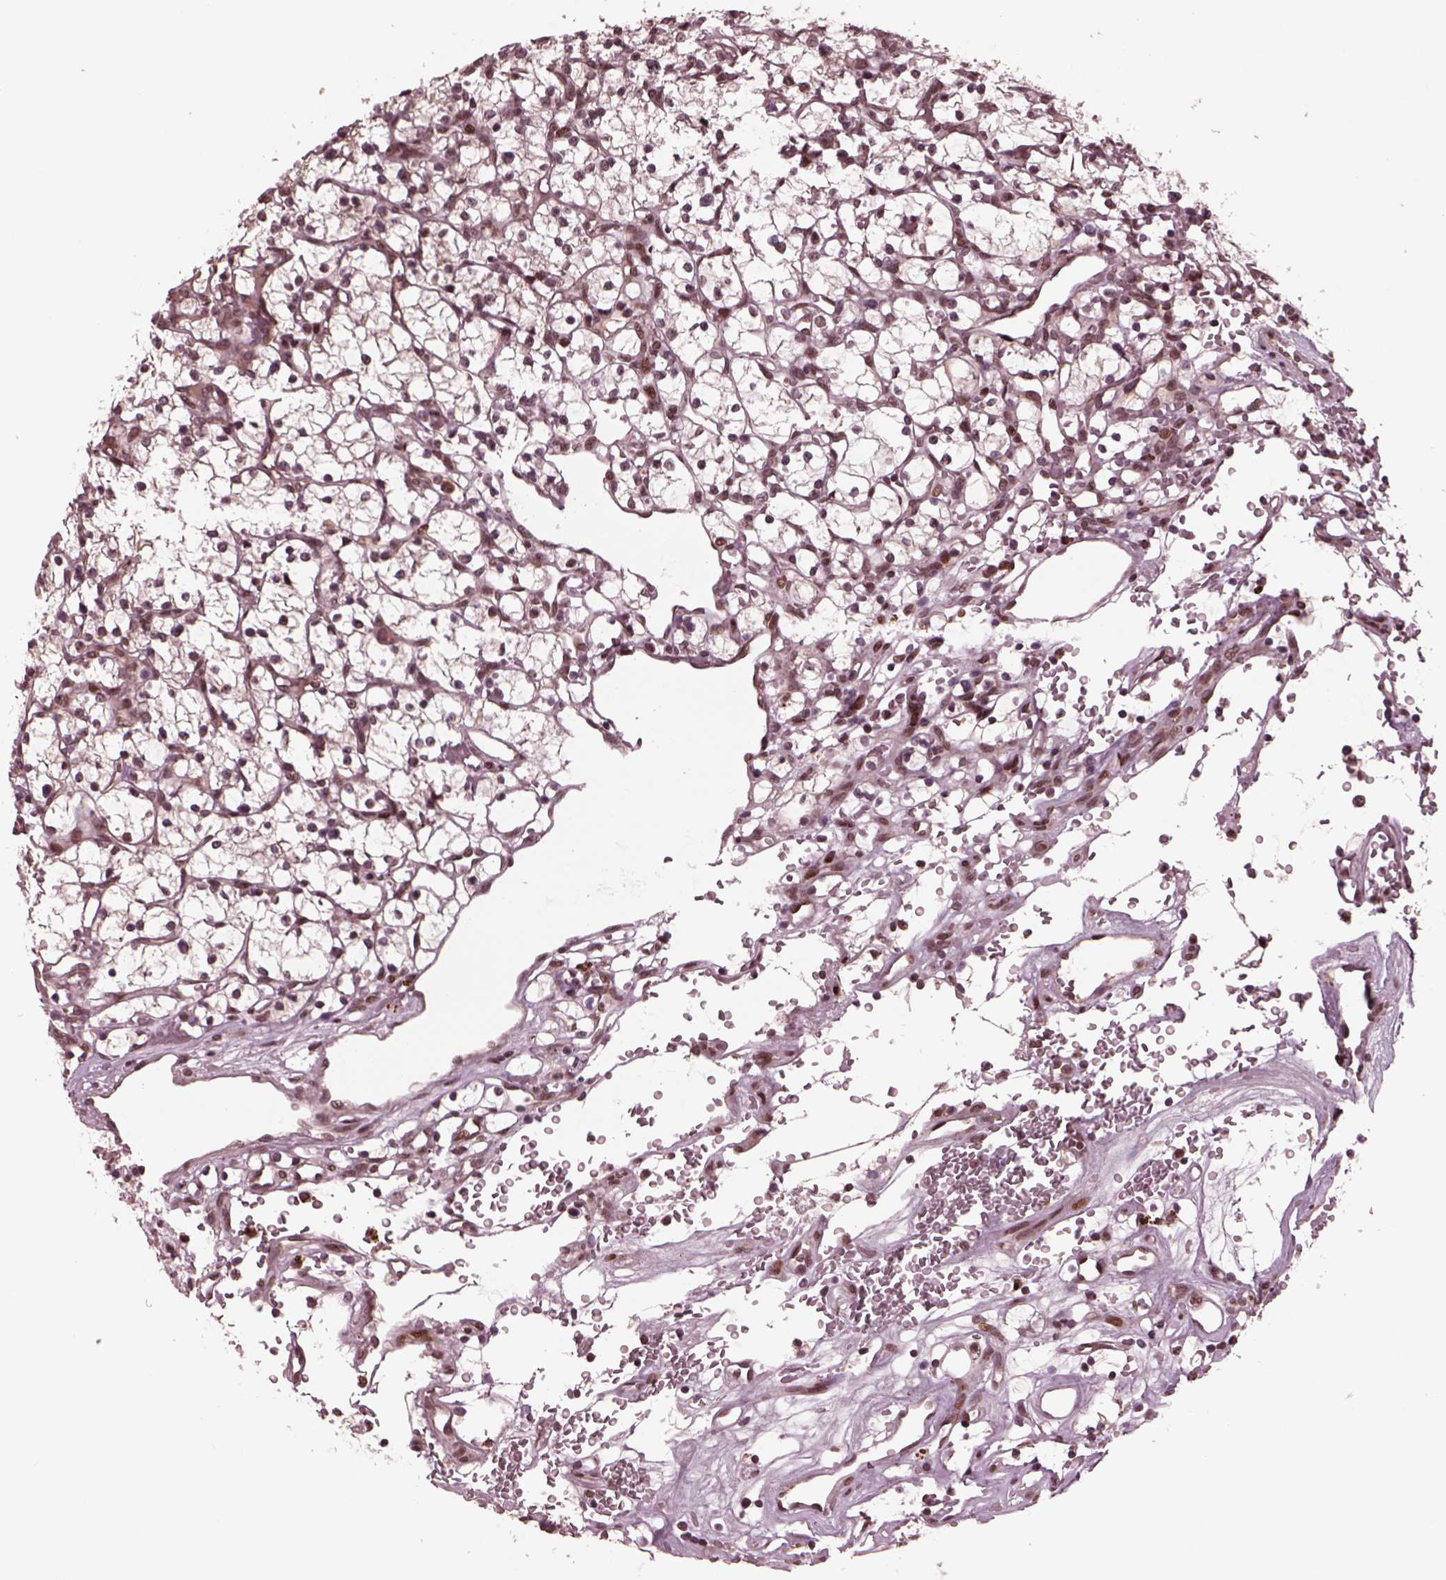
{"staining": {"intensity": "weak", "quantity": "<25%", "location": "nuclear"}, "tissue": "renal cancer", "cell_type": "Tumor cells", "image_type": "cancer", "snomed": [{"axis": "morphology", "description": "Adenocarcinoma, NOS"}, {"axis": "topography", "description": "Kidney"}], "caption": "IHC photomicrograph of neoplastic tissue: adenocarcinoma (renal) stained with DAB demonstrates no significant protein positivity in tumor cells.", "gene": "NAP1L5", "patient": {"sex": "female", "age": 64}}